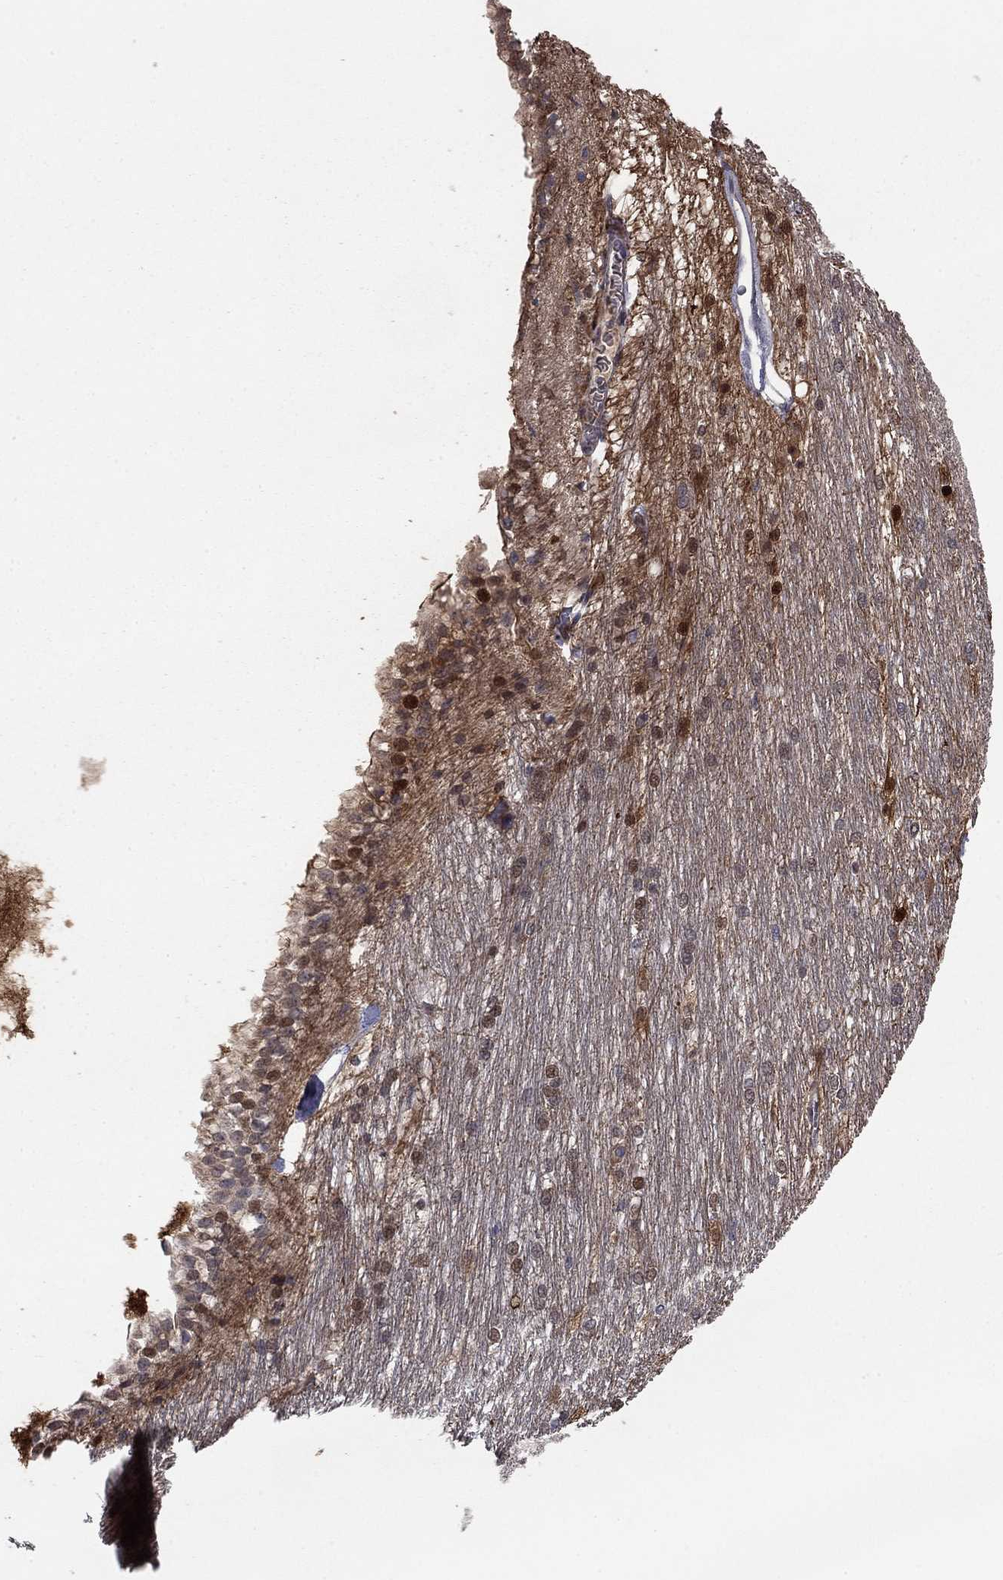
{"staining": {"intensity": "strong", "quantity": "<25%", "location": "nuclear"}, "tissue": "hippocampus", "cell_type": "Glial cells", "image_type": "normal", "snomed": [{"axis": "morphology", "description": "Normal tissue, NOS"}, {"axis": "topography", "description": "Cerebral cortex"}, {"axis": "topography", "description": "Hippocampus"}], "caption": "Protein analysis of normal hippocampus demonstrates strong nuclear positivity in about <25% of glial cells. (brown staining indicates protein expression, while blue staining denotes nuclei).", "gene": "BCL11A", "patient": {"sex": "female", "age": 19}}